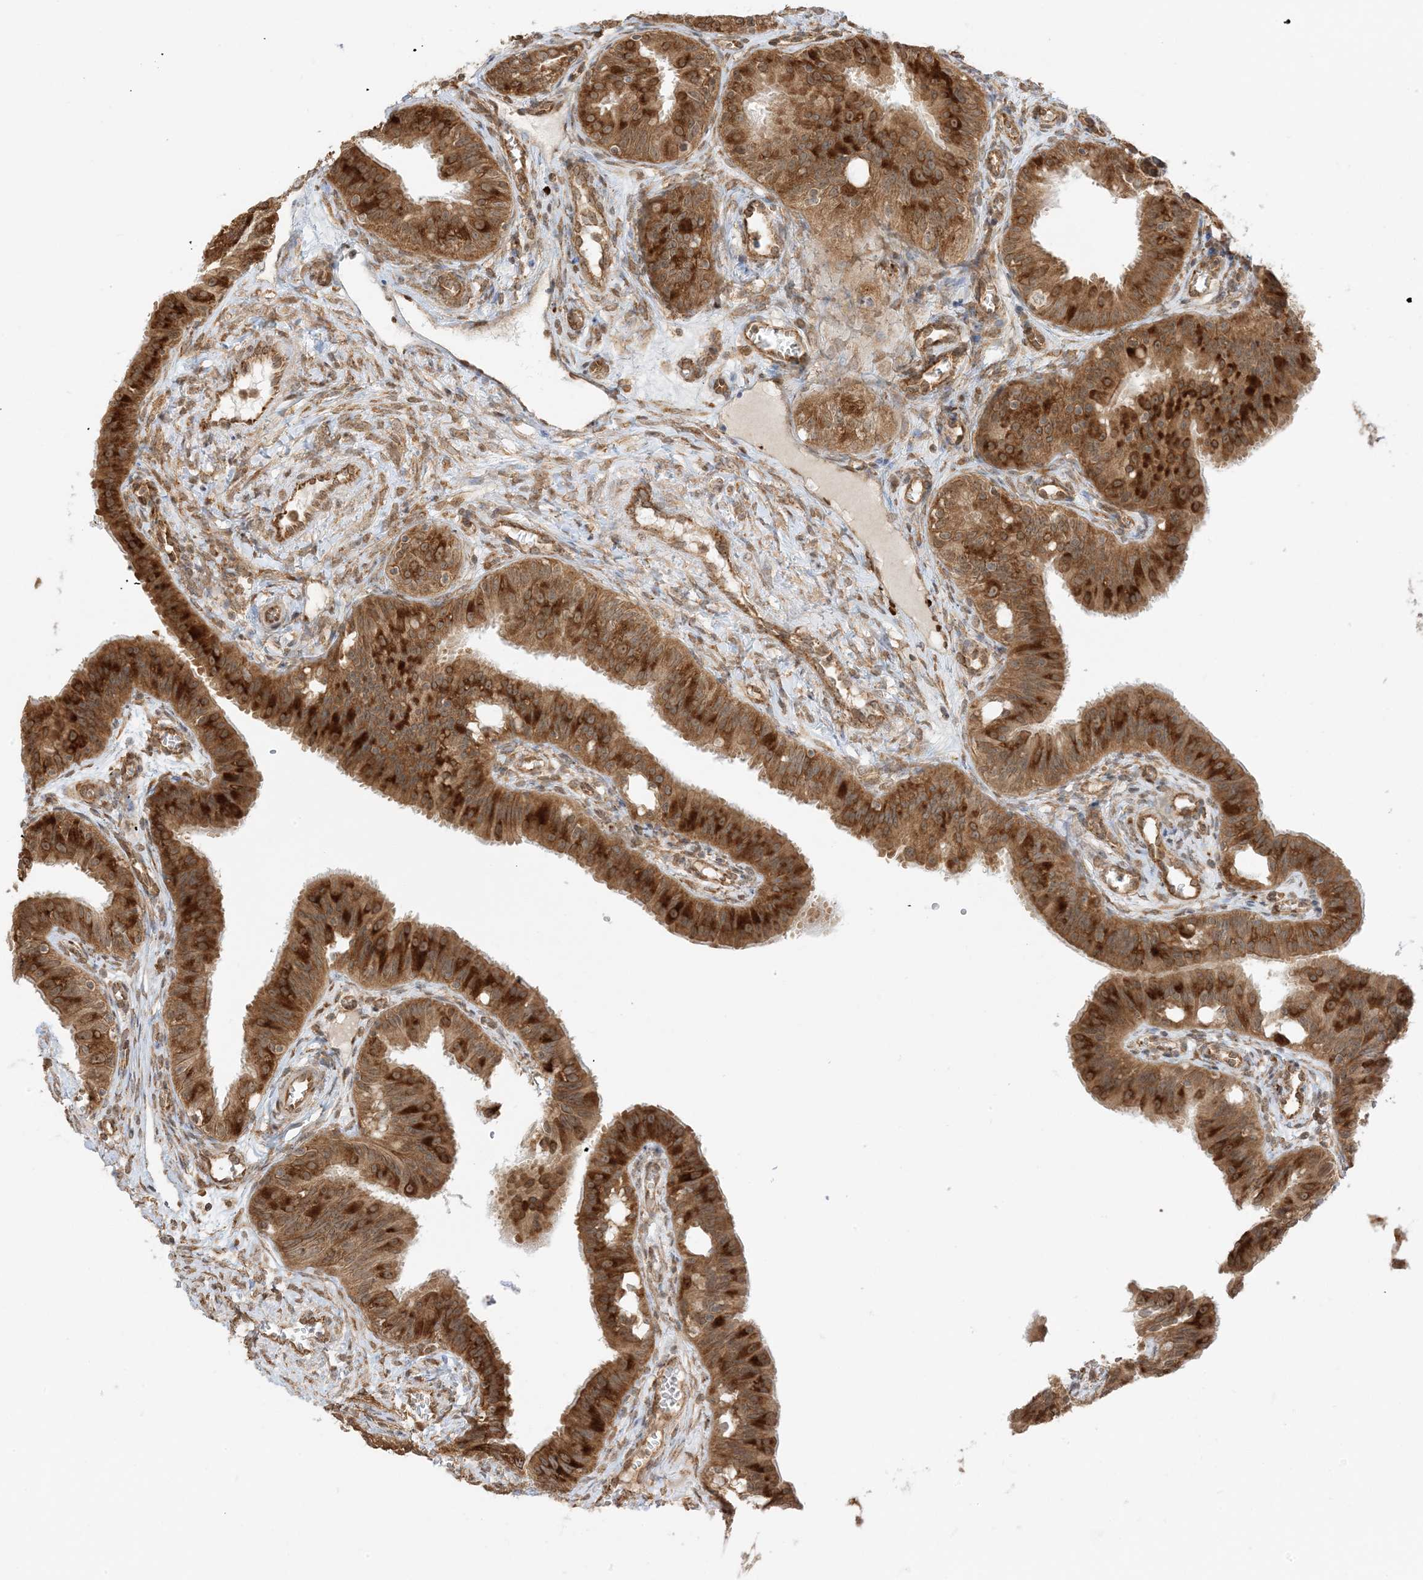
{"staining": {"intensity": "strong", "quantity": ">75%", "location": "cytoplasmic/membranous"}, "tissue": "fallopian tube", "cell_type": "Glandular cells", "image_type": "normal", "snomed": [{"axis": "morphology", "description": "Normal tissue, NOS"}, {"axis": "topography", "description": "Fallopian tube"}, {"axis": "topography", "description": "Ovary"}], "caption": "High-magnification brightfield microscopy of unremarkable fallopian tube stained with DAB (3,3'-diaminobenzidine) (brown) and counterstained with hematoxylin (blue). glandular cells exhibit strong cytoplasmic/membranous staining is appreciated in about>75% of cells.", "gene": "UBAP2L", "patient": {"sex": "female", "age": 42}}